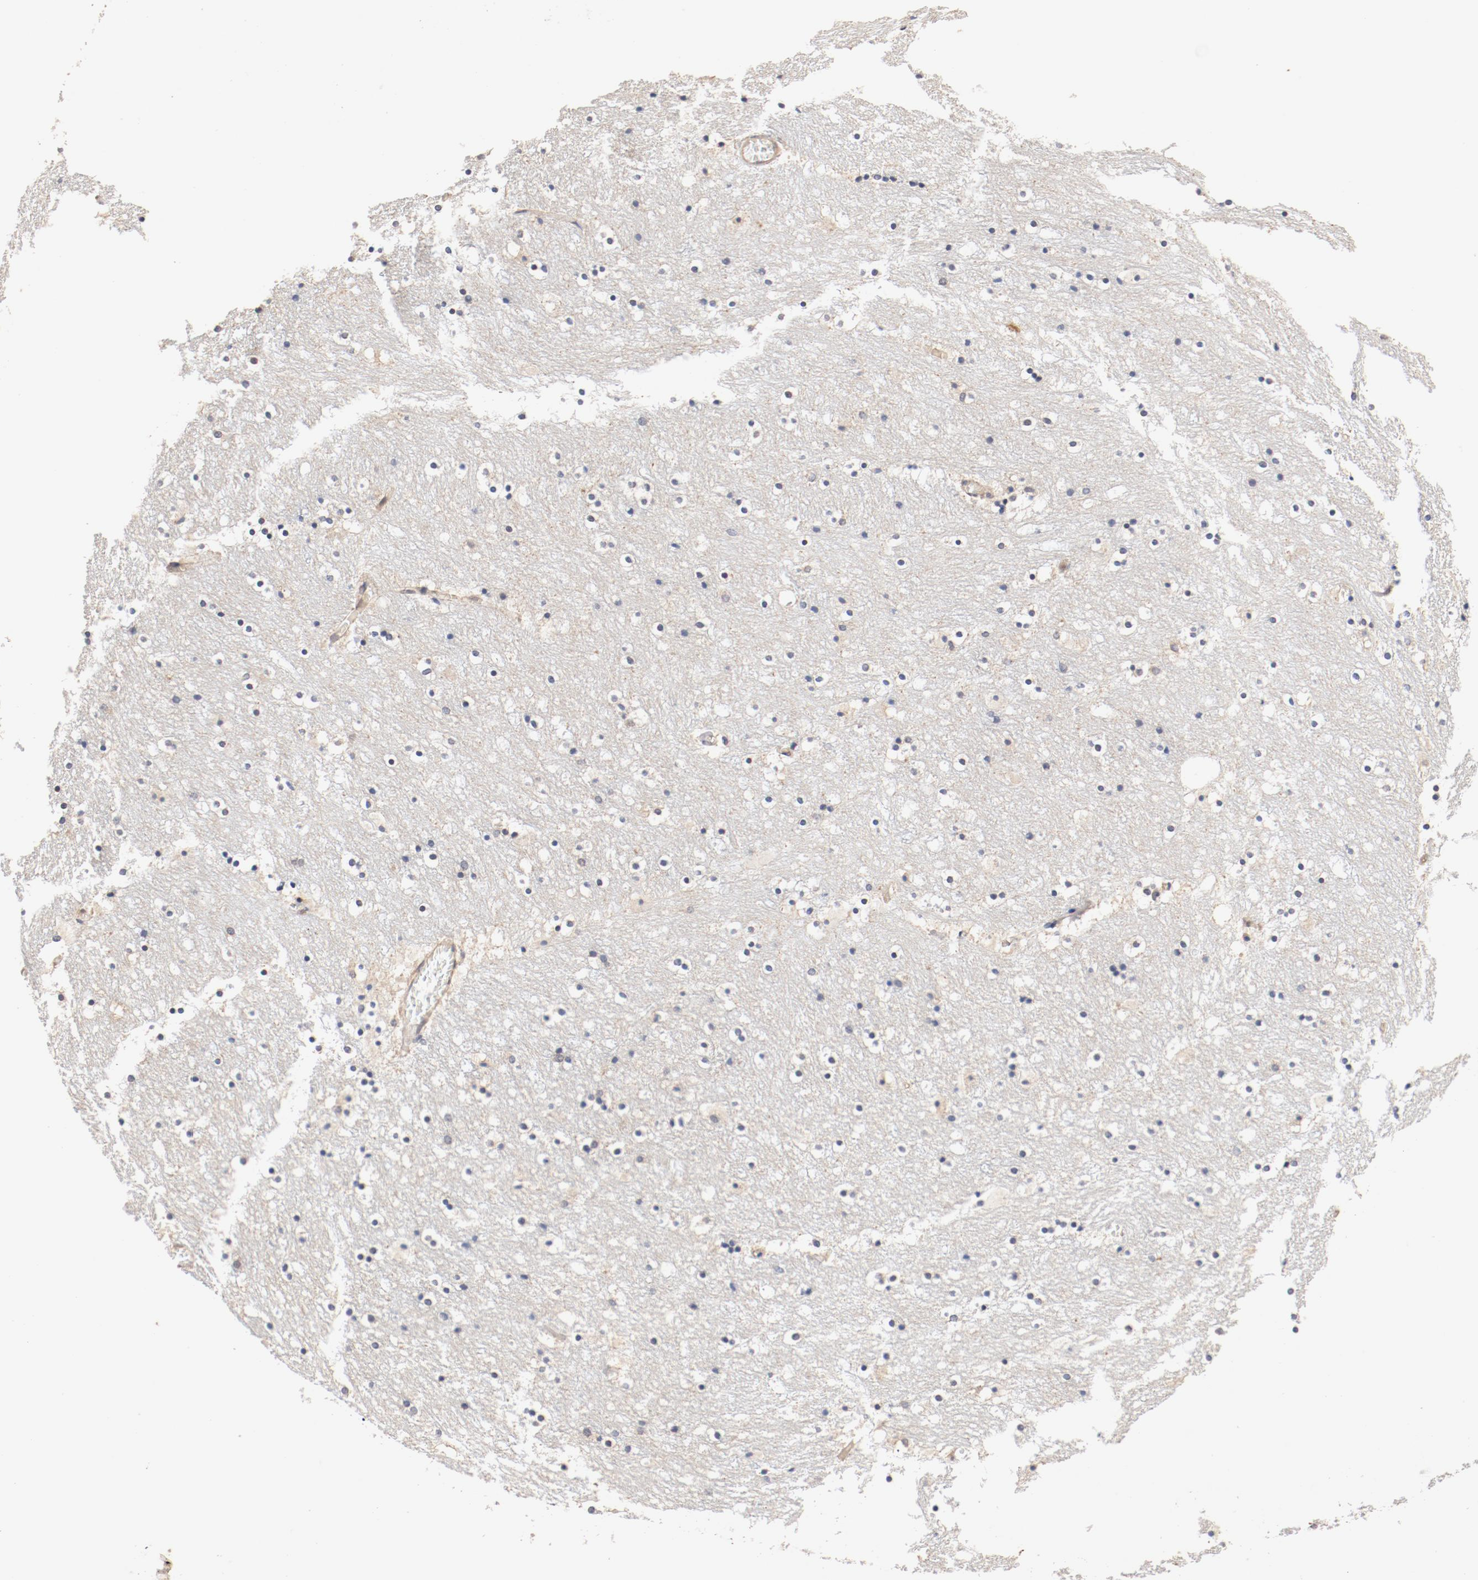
{"staining": {"intensity": "weak", "quantity": "<25%", "location": "cytoplasmic/membranous"}, "tissue": "caudate", "cell_type": "Glial cells", "image_type": "normal", "snomed": [{"axis": "morphology", "description": "Normal tissue, NOS"}, {"axis": "topography", "description": "Lateral ventricle wall"}], "caption": "Caudate stained for a protein using immunohistochemistry shows no staining glial cells.", "gene": "UBE2J1", "patient": {"sex": "male", "age": 45}}